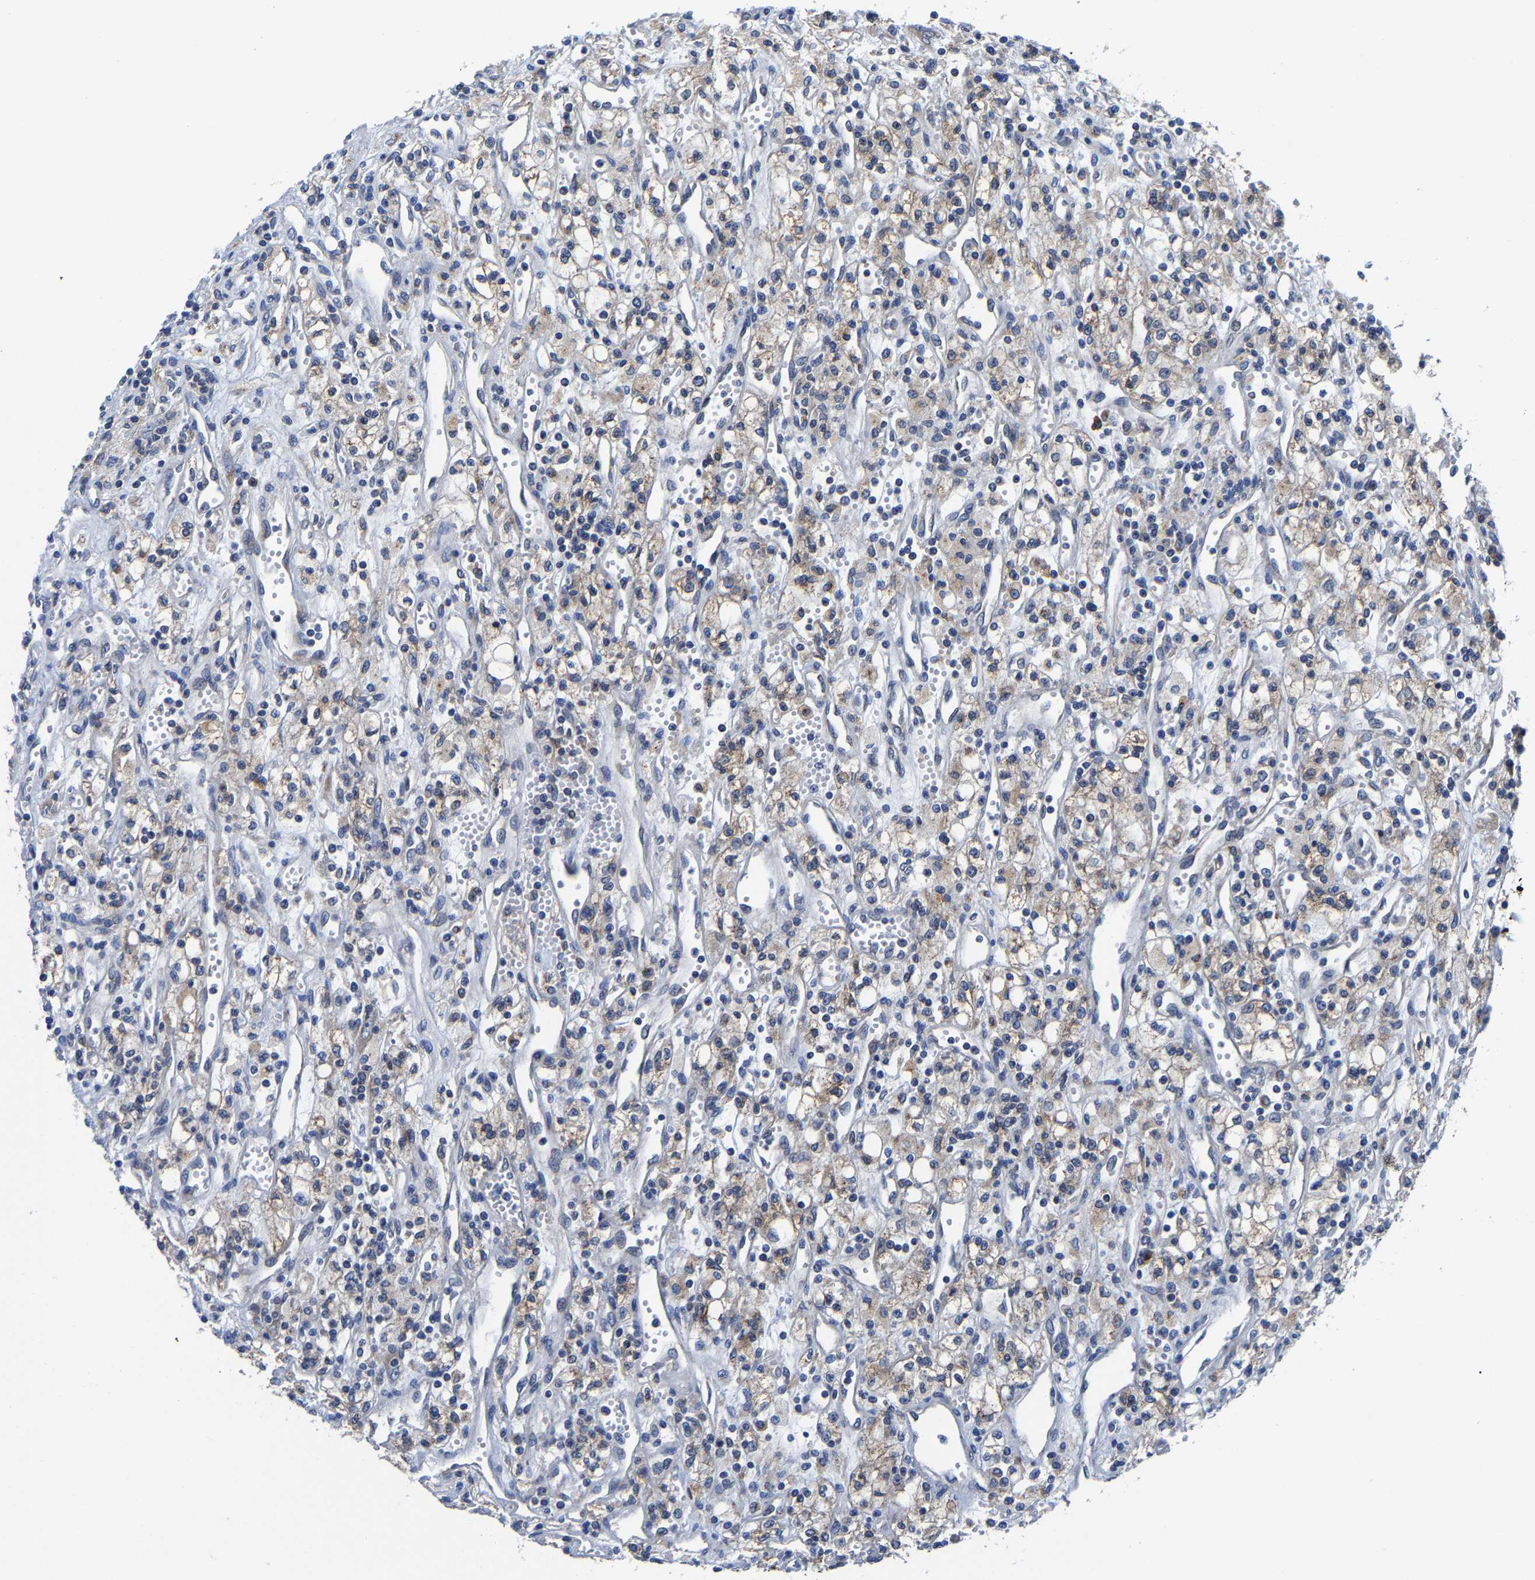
{"staining": {"intensity": "weak", "quantity": ">75%", "location": "cytoplasmic/membranous"}, "tissue": "renal cancer", "cell_type": "Tumor cells", "image_type": "cancer", "snomed": [{"axis": "morphology", "description": "Adenocarcinoma, NOS"}, {"axis": "topography", "description": "Kidney"}], "caption": "Tumor cells show weak cytoplasmic/membranous positivity in about >75% of cells in renal cancer (adenocarcinoma). Immunohistochemistry (ihc) stains the protein in brown and the nuclei are stained blue.", "gene": "EBAG9", "patient": {"sex": "male", "age": 59}}